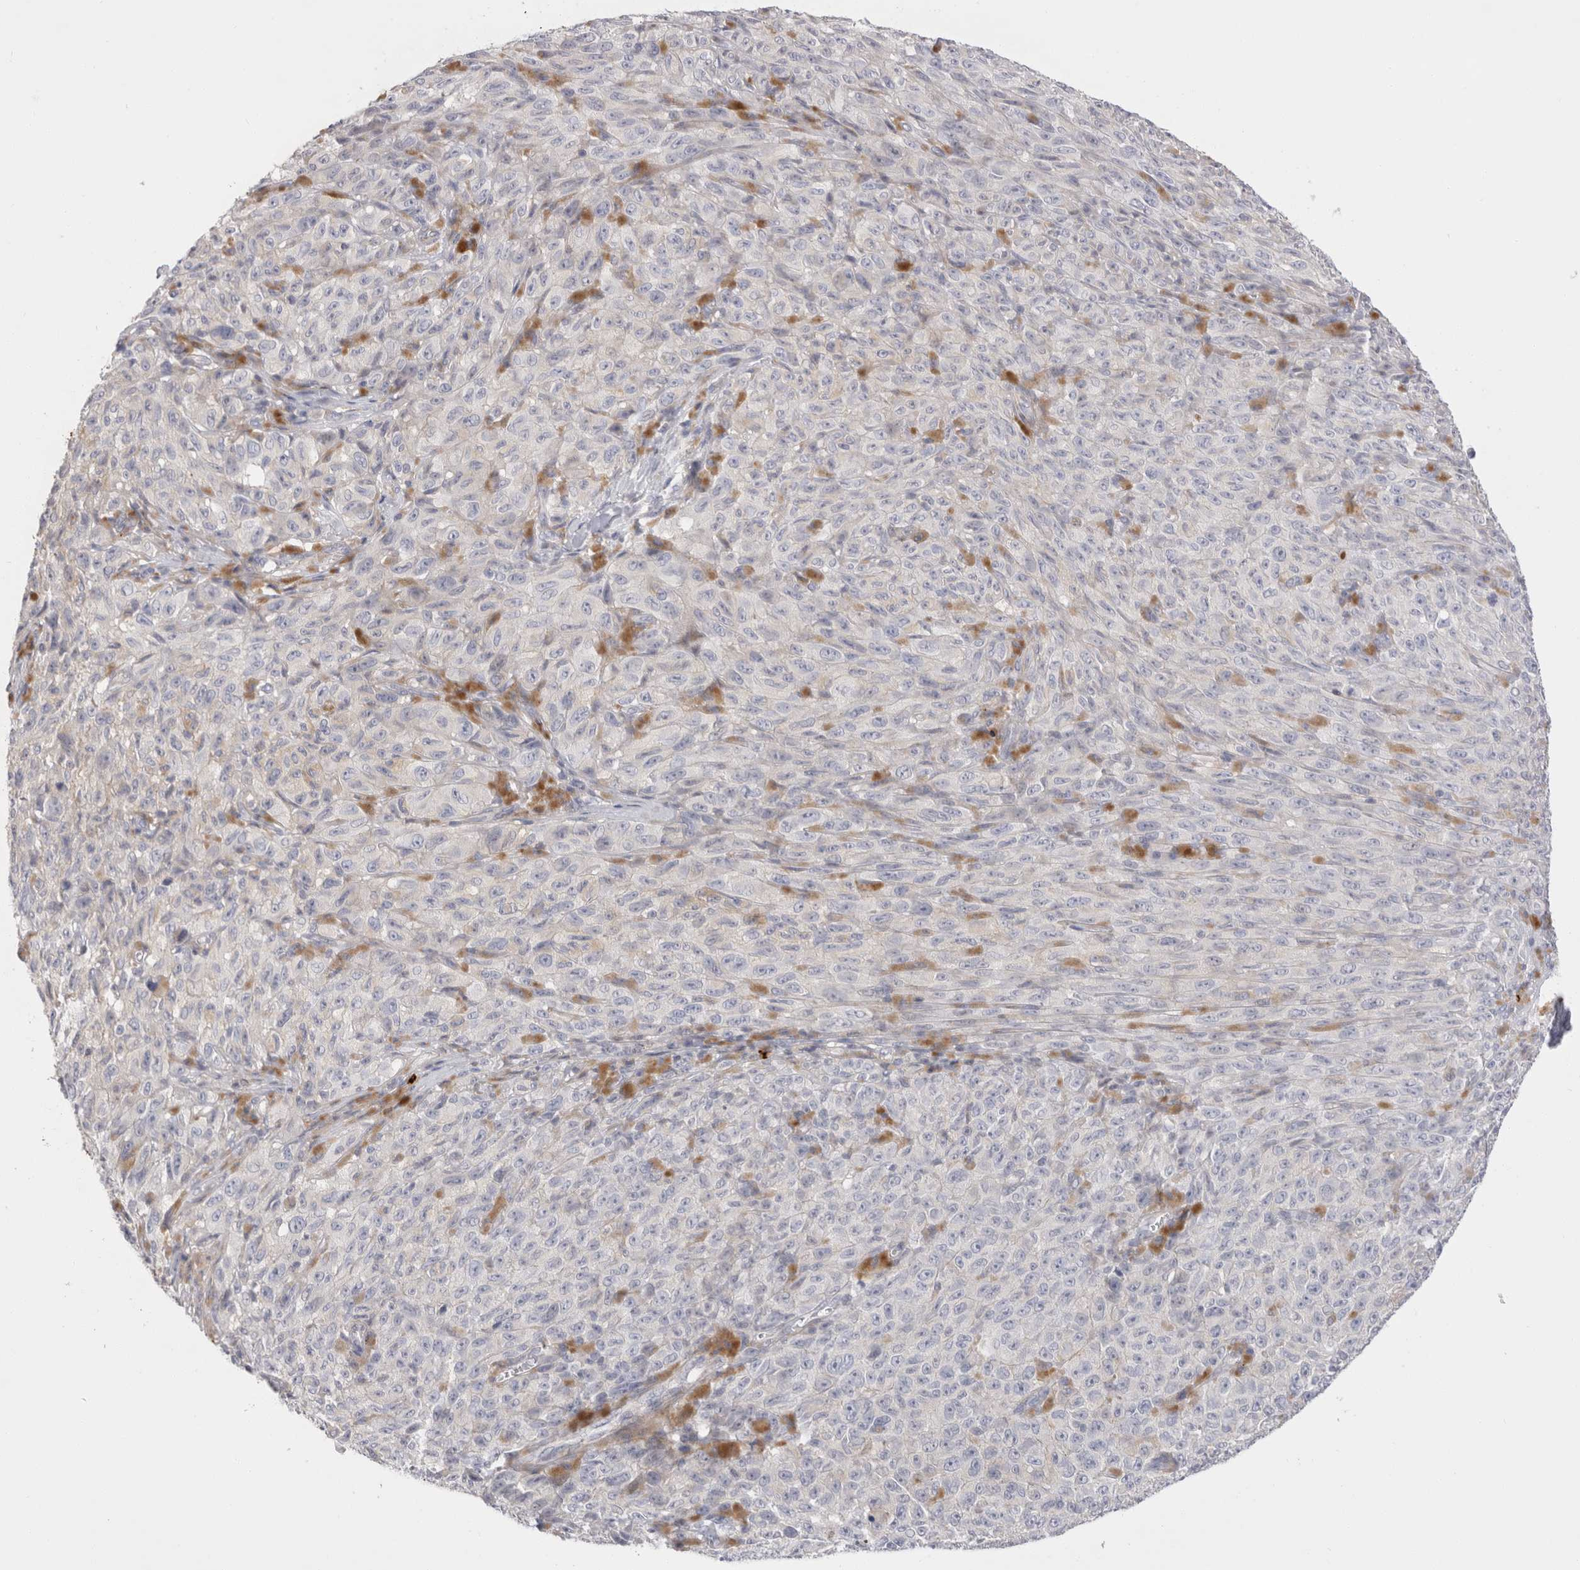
{"staining": {"intensity": "negative", "quantity": "none", "location": "none"}, "tissue": "melanoma", "cell_type": "Tumor cells", "image_type": "cancer", "snomed": [{"axis": "morphology", "description": "Malignant melanoma, NOS"}, {"axis": "topography", "description": "Skin"}], "caption": "Immunohistochemical staining of melanoma reveals no significant staining in tumor cells.", "gene": "SPINK2", "patient": {"sex": "female", "age": 82}}